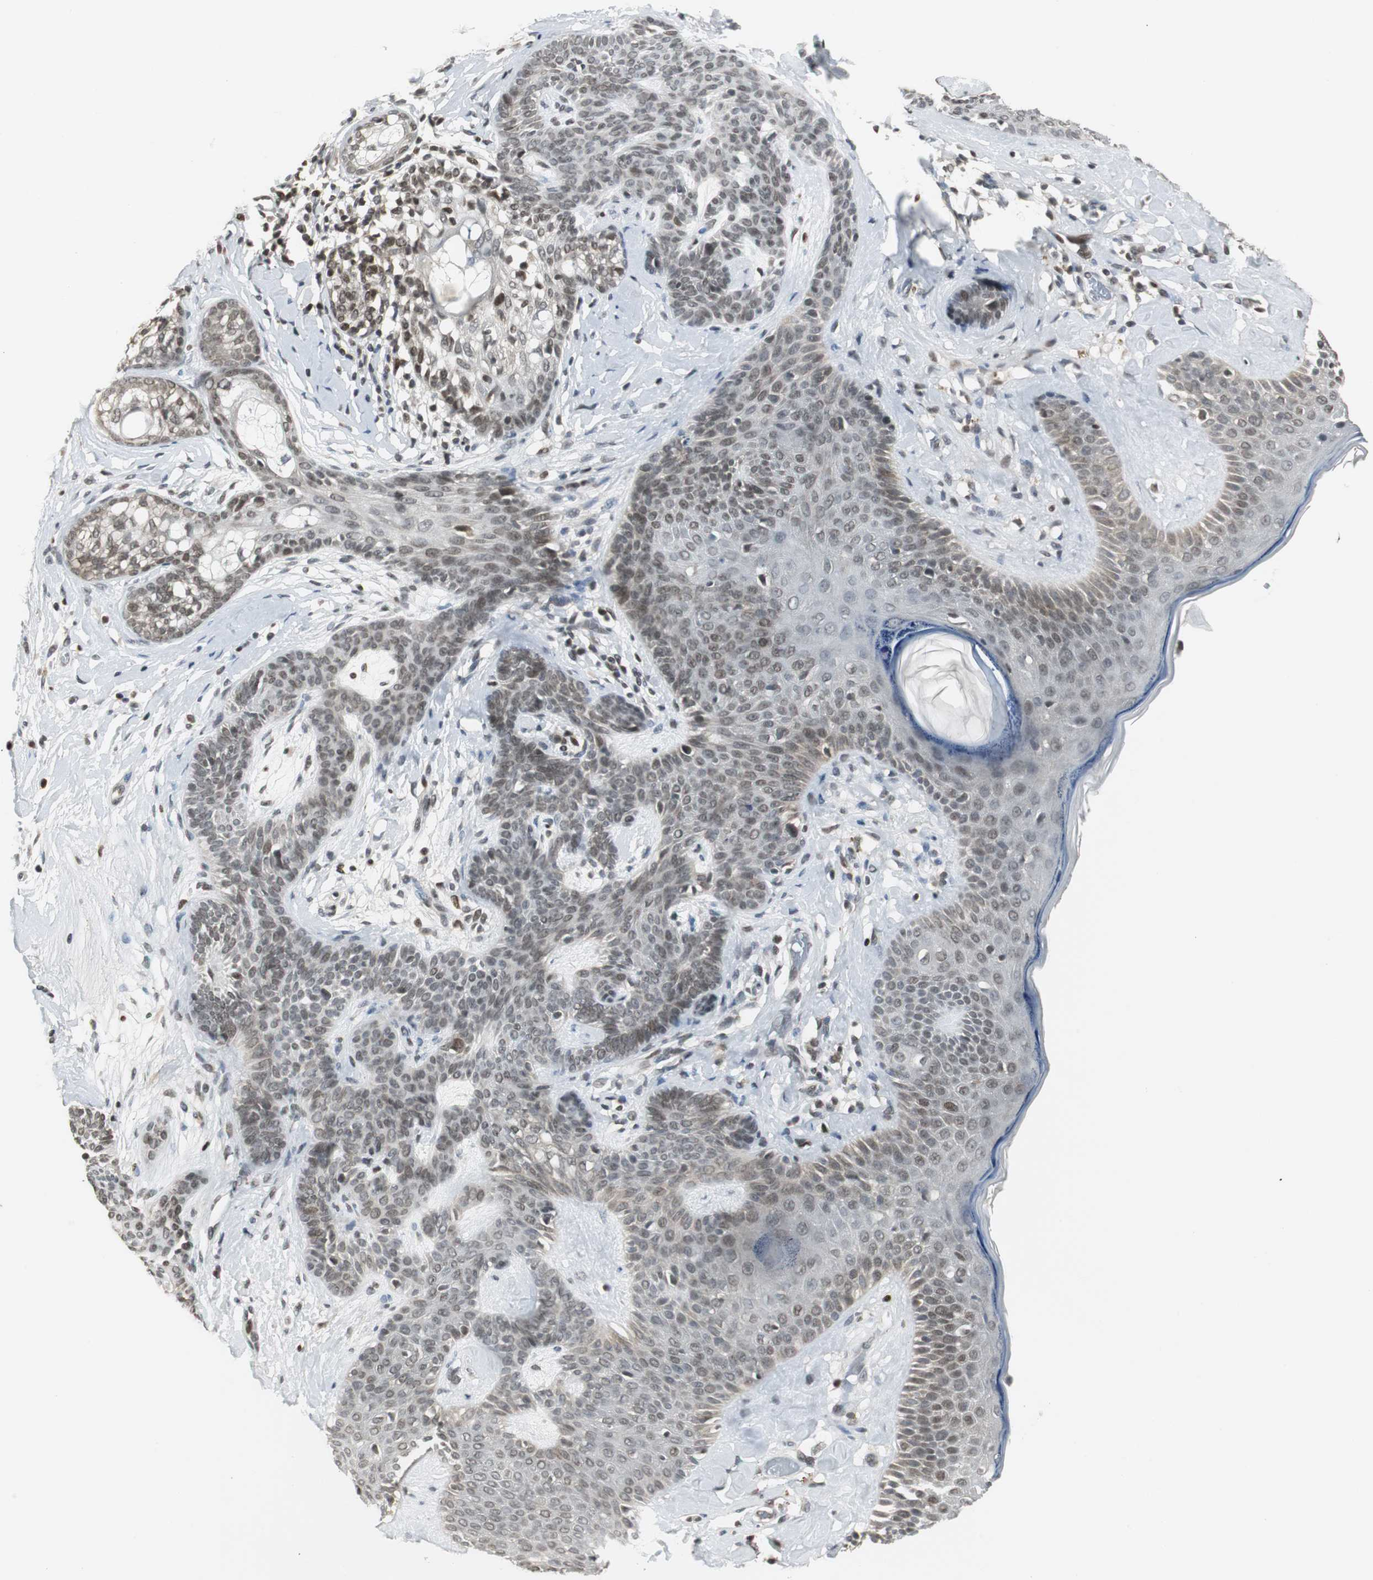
{"staining": {"intensity": "weak", "quantity": "<25%", "location": "nuclear"}, "tissue": "skin cancer", "cell_type": "Tumor cells", "image_type": "cancer", "snomed": [{"axis": "morphology", "description": "Developmental malformation"}, {"axis": "morphology", "description": "Basal cell carcinoma"}, {"axis": "topography", "description": "Skin"}], "caption": "Skin cancer (basal cell carcinoma) was stained to show a protein in brown. There is no significant staining in tumor cells.", "gene": "MPG", "patient": {"sex": "female", "age": 62}}